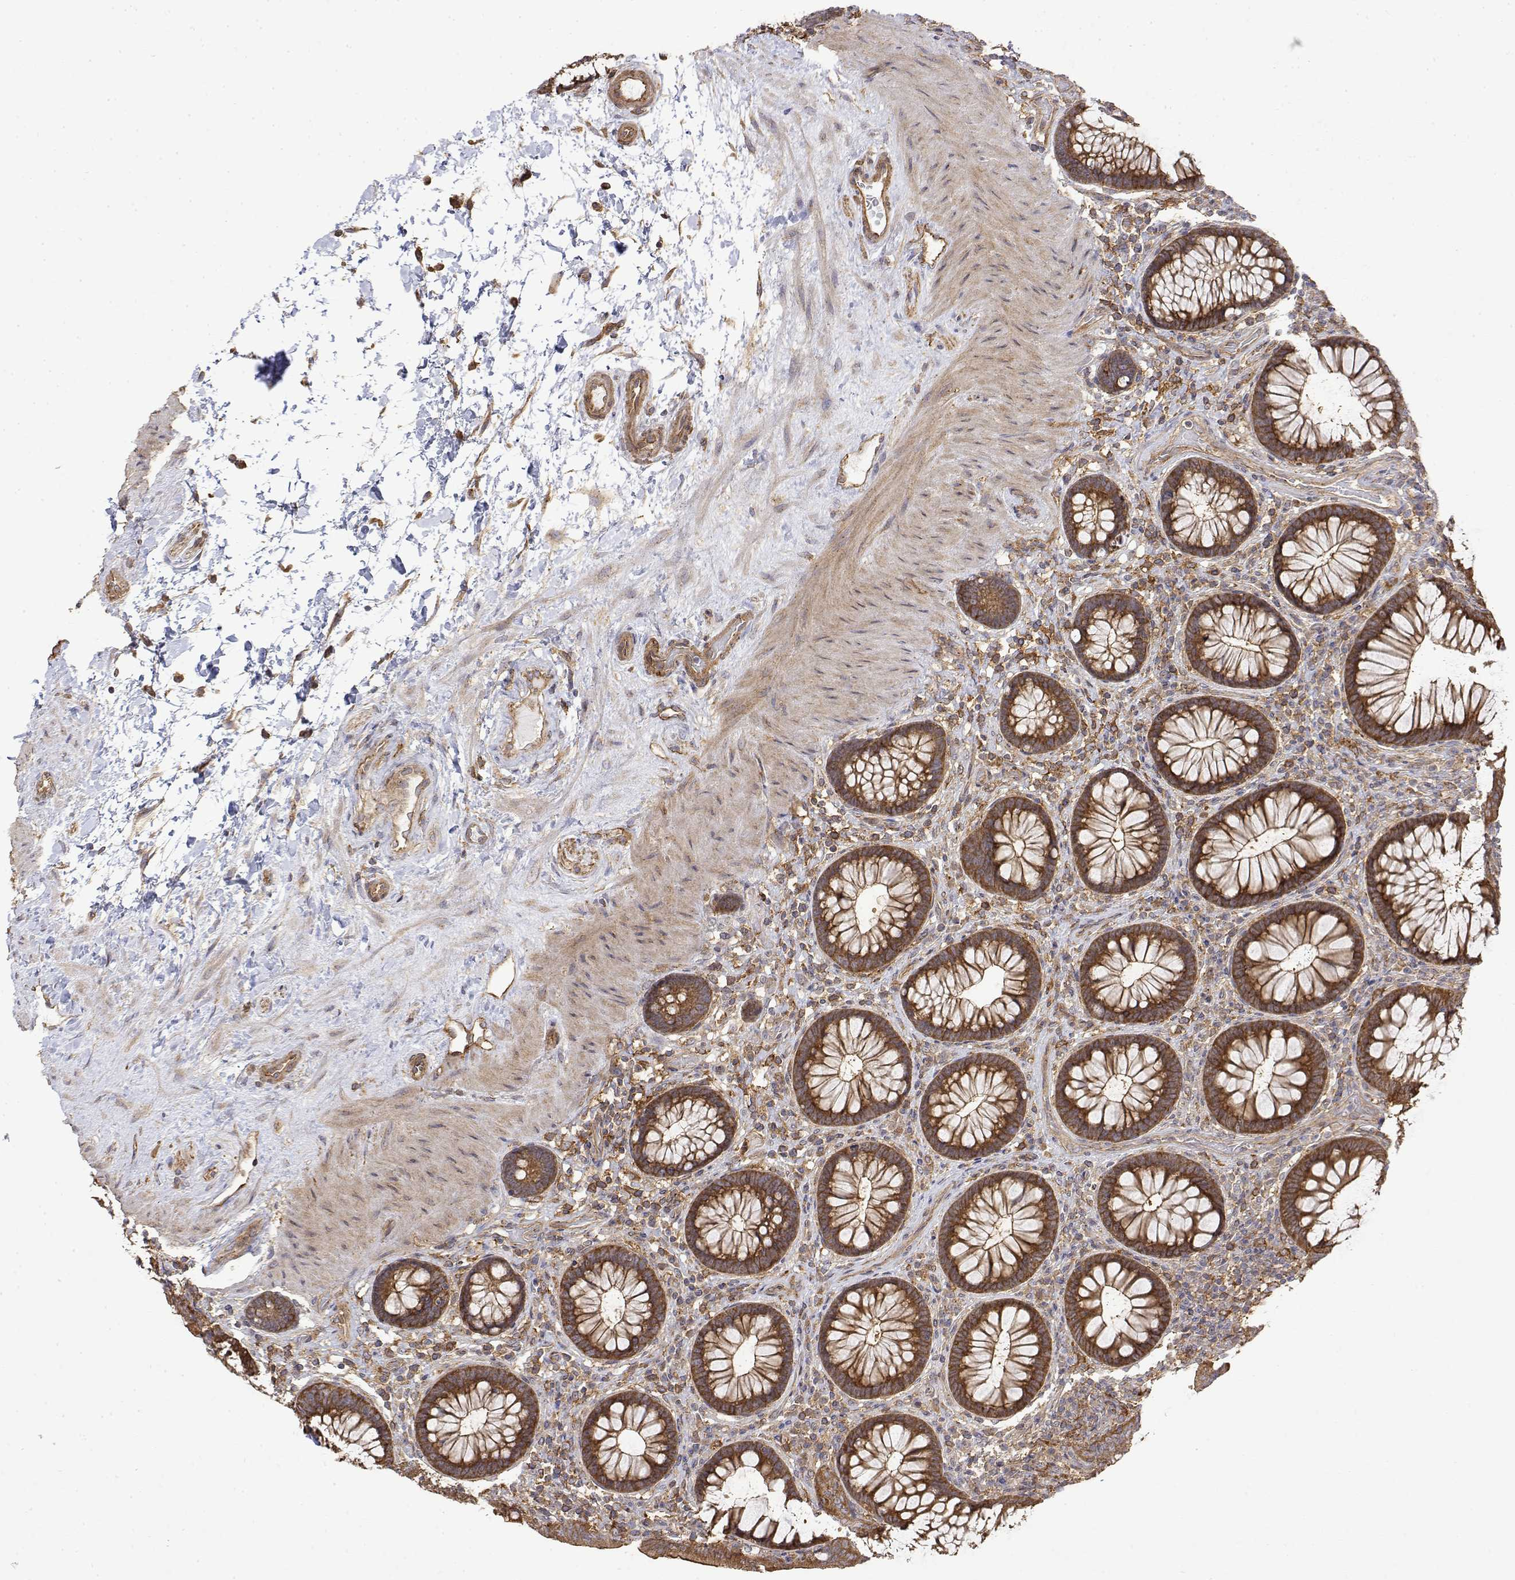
{"staining": {"intensity": "weak", "quantity": ">75%", "location": "cytoplasmic/membranous"}, "tissue": "colon", "cell_type": "Endothelial cells", "image_type": "normal", "snomed": [{"axis": "morphology", "description": "Normal tissue, NOS"}, {"axis": "morphology", "description": "Adenoma, NOS"}, {"axis": "topography", "description": "Soft tissue"}, {"axis": "topography", "description": "Colon"}], "caption": "A photomicrograph of human colon stained for a protein reveals weak cytoplasmic/membranous brown staining in endothelial cells. (DAB = brown stain, brightfield microscopy at high magnification).", "gene": "PACSIN2", "patient": {"sex": "male", "age": 47}}